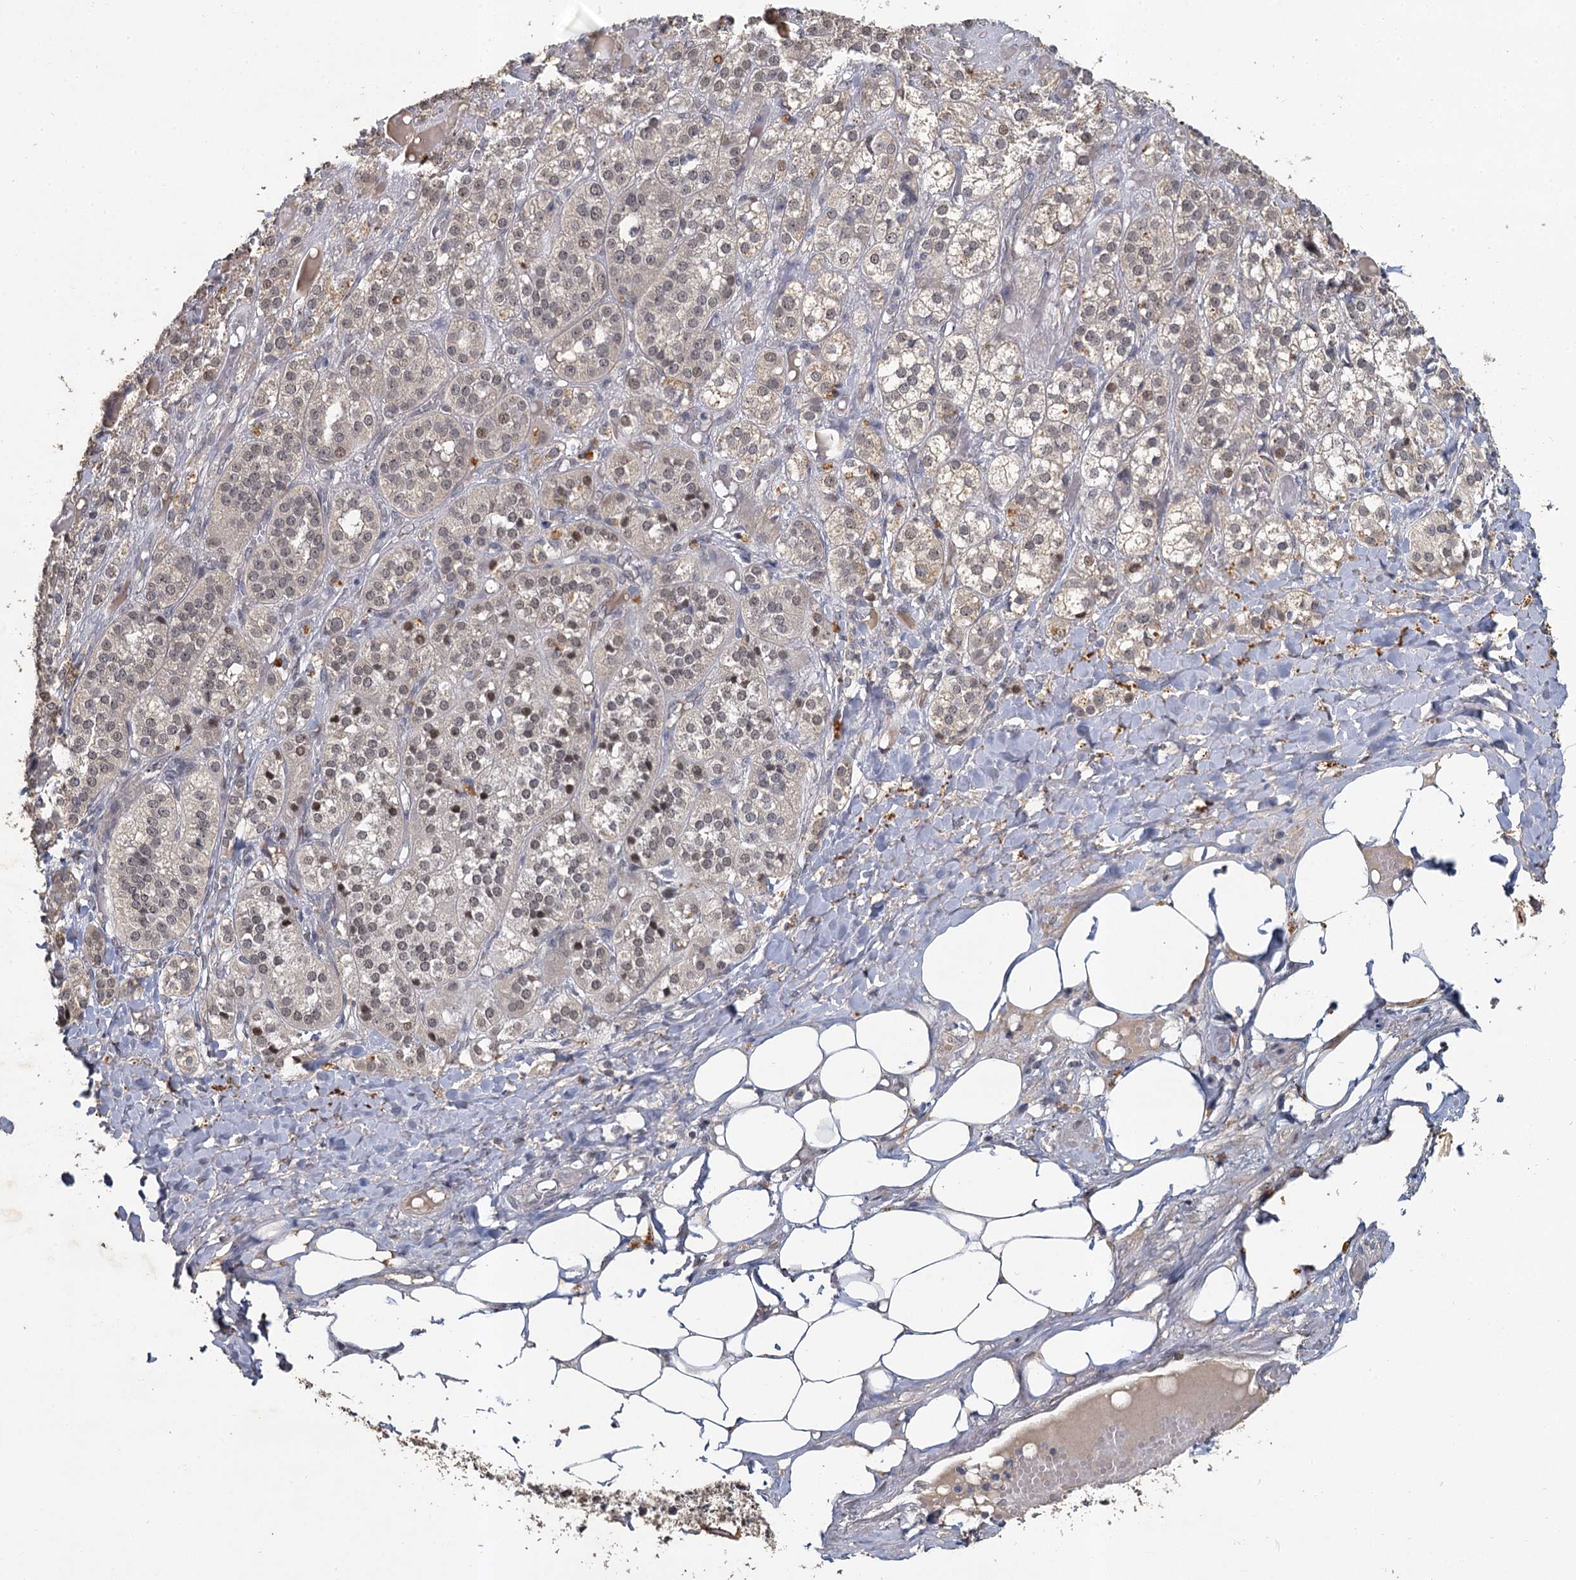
{"staining": {"intensity": "weak", "quantity": "25%-75%", "location": "cytoplasmic/membranous,nuclear"}, "tissue": "adrenal gland", "cell_type": "Glandular cells", "image_type": "normal", "snomed": [{"axis": "morphology", "description": "Normal tissue, NOS"}, {"axis": "topography", "description": "Adrenal gland"}], "caption": "IHC staining of benign adrenal gland, which shows low levels of weak cytoplasmic/membranous,nuclear staining in approximately 25%-75% of glandular cells indicating weak cytoplasmic/membranous,nuclear protein expression. The staining was performed using DAB (brown) for protein detection and nuclei were counterstained in hematoxylin (blue).", "gene": "MUCL1", "patient": {"sex": "female", "age": 61}}